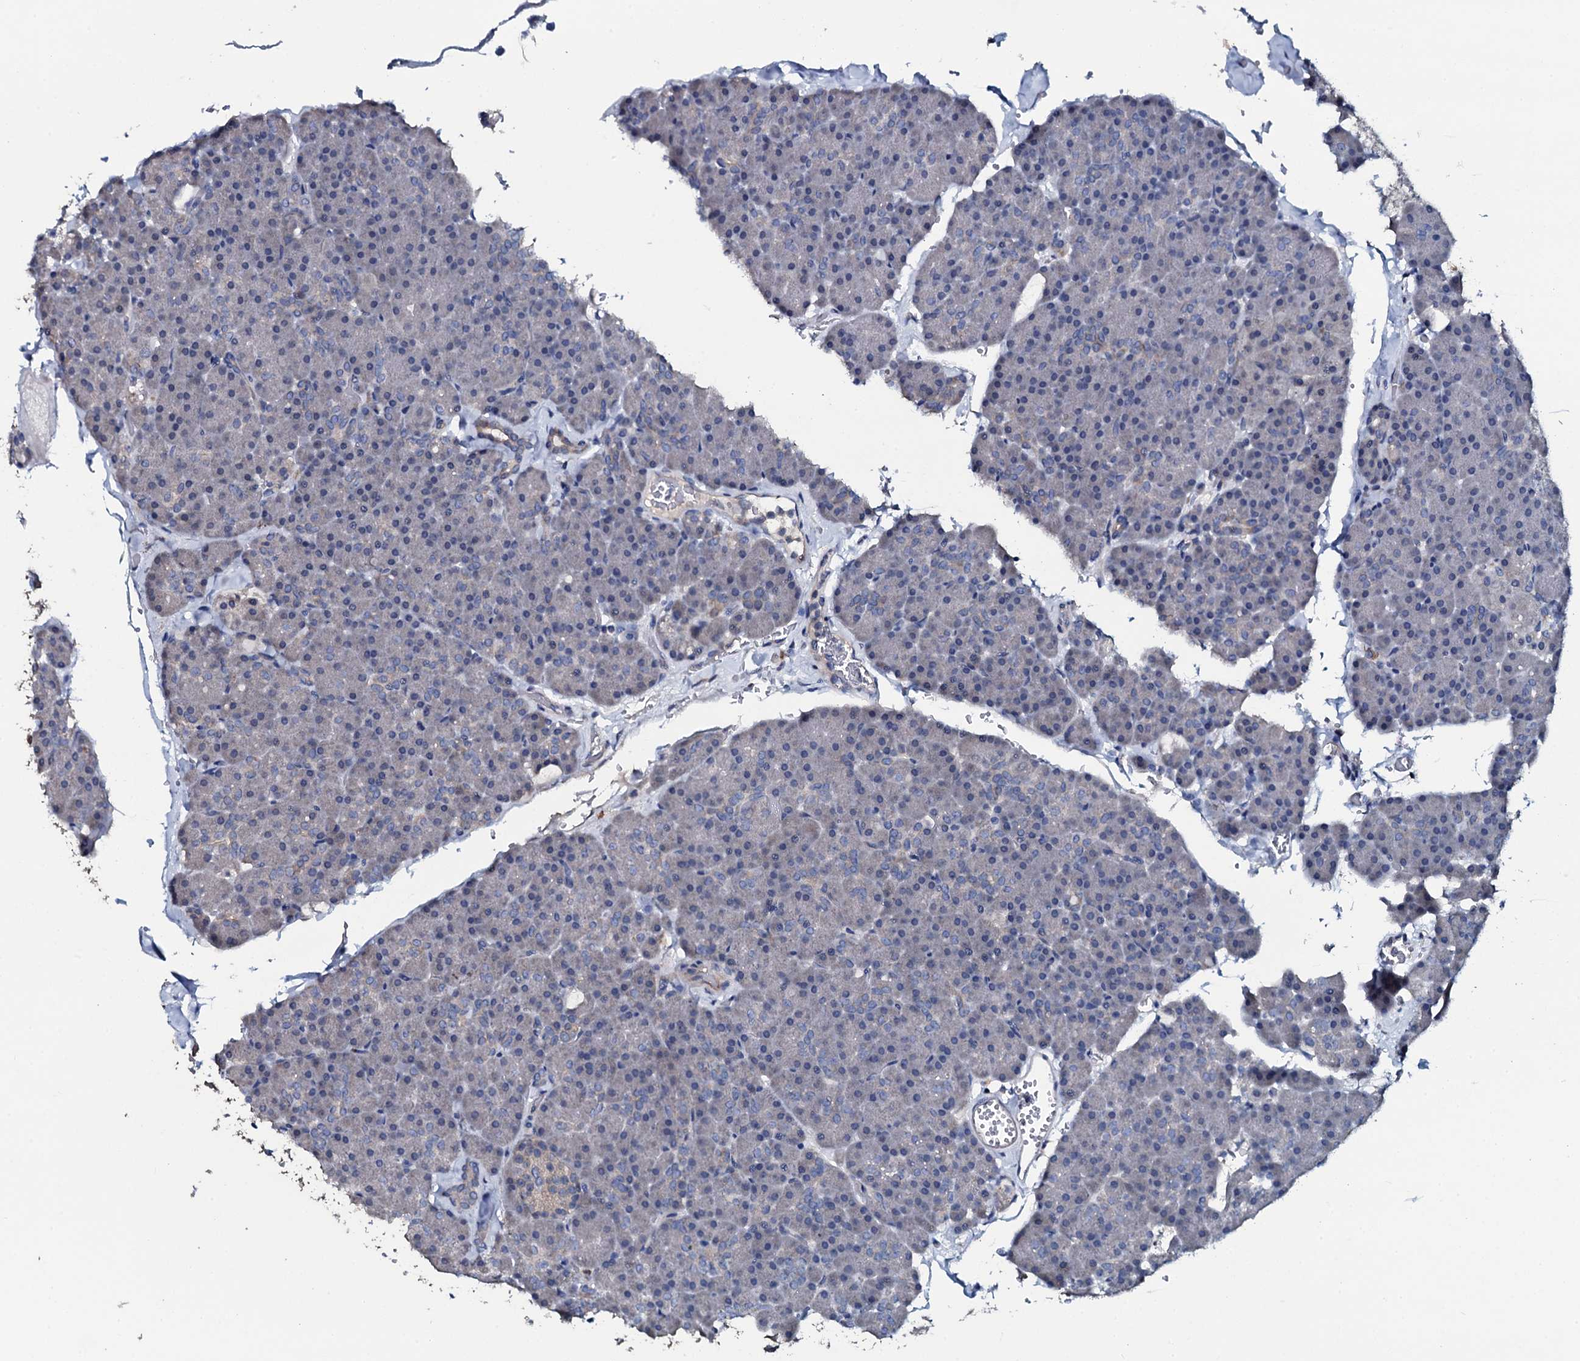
{"staining": {"intensity": "negative", "quantity": "none", "location": "none"}, "tissue": "pancreas", "cell_type": "Exocrine glandular cells", "image_type": "normal", "snomed": [{"axis": "morphology", "description": "Normal tissue, NOS"}, {"axis": "topography", "description": "Pancreas"}], "caption": "Human pancreas stained for a protein using immunohistochemistry (IHC) demonstrates no staining in exocrine glandular cells.", "gene": "IL12B", "patient": {"sex": "male", "age": 36}}